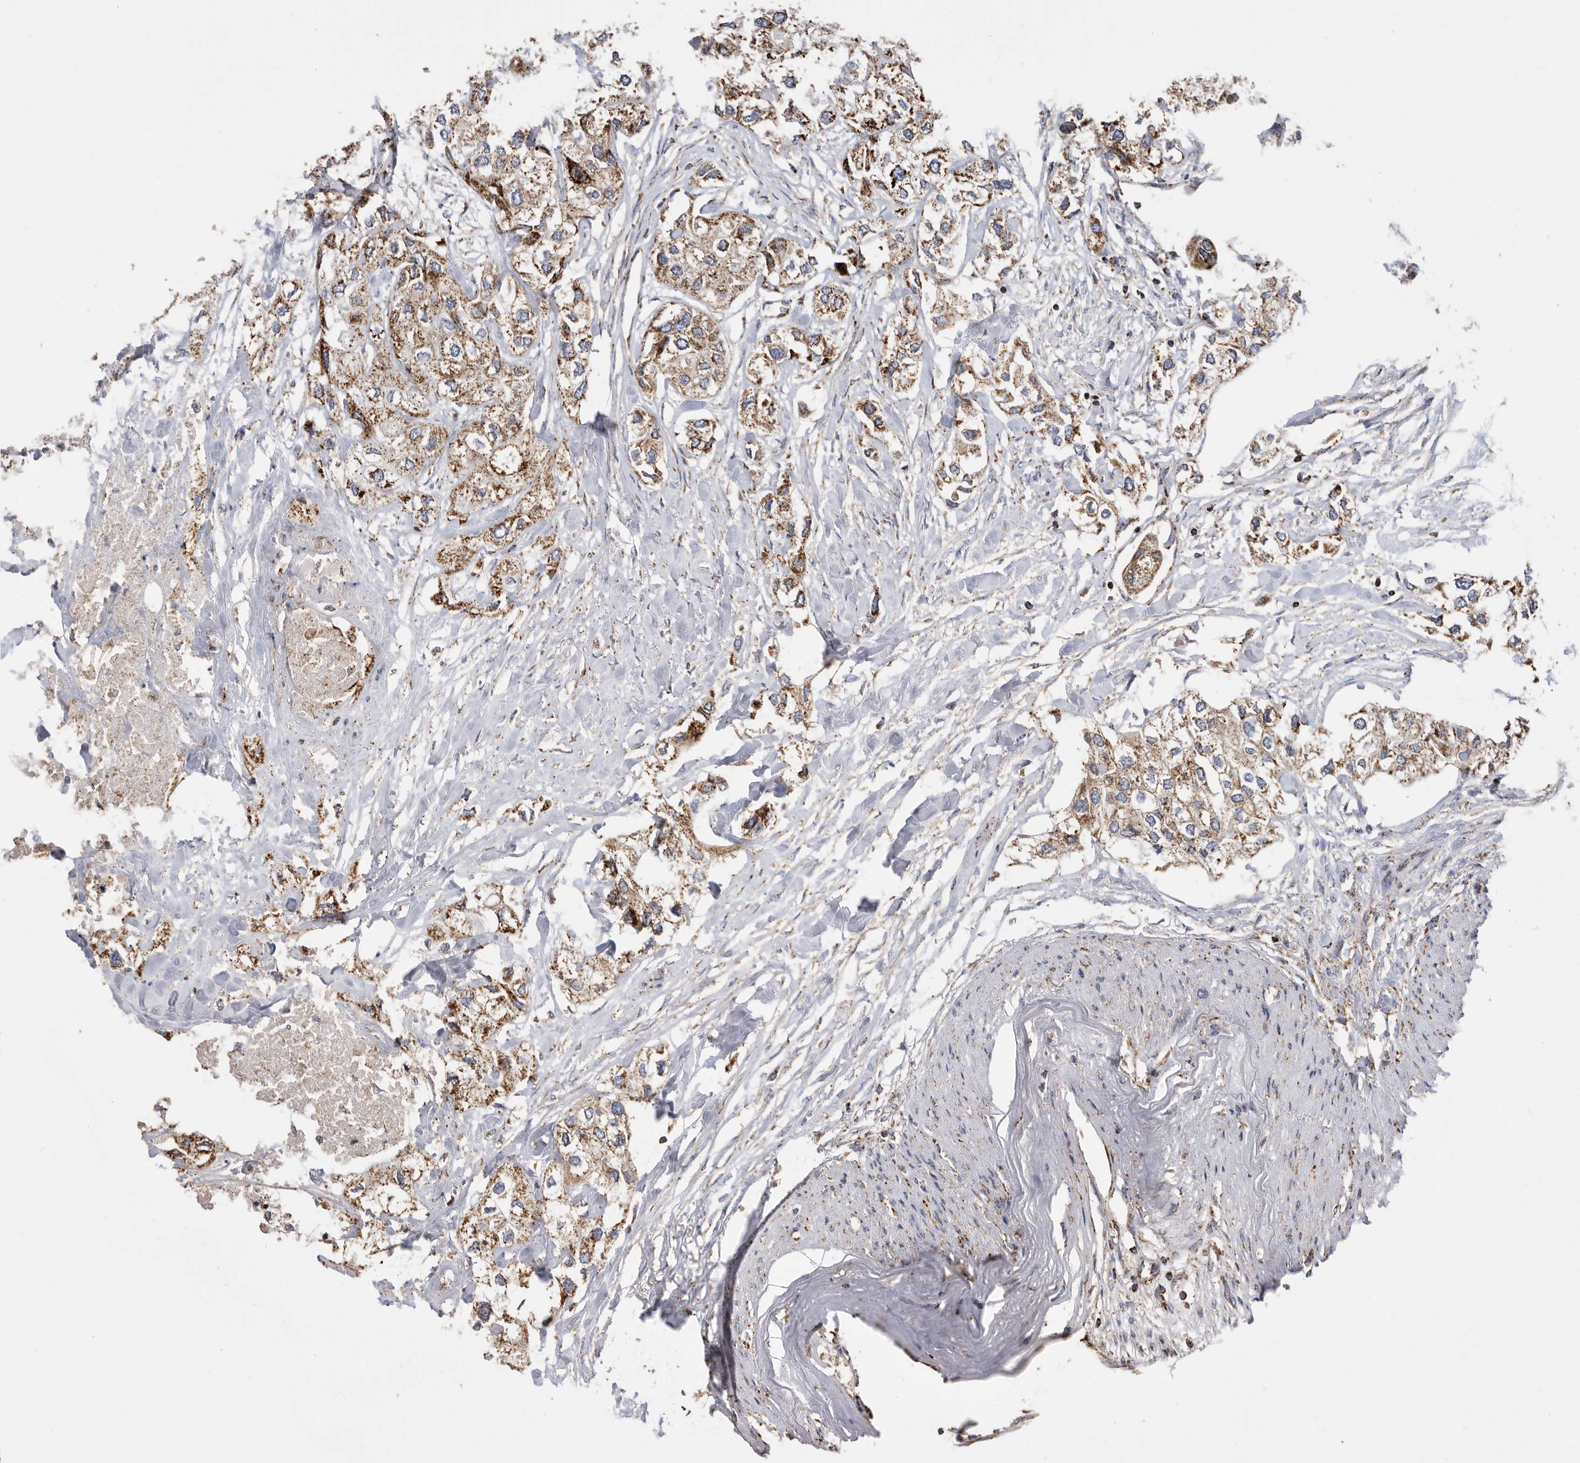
{"staining": {"intensity": "moderate", "quantity": ">75%", "location": "cytoplasmic/membranous"}, "tissue": "urothelial cancer", "cell_type": "Tumor cells", "image_type": "cancer", "snomed": [{"axis": "morphology", "description": "Urothelial carcinoma, High grade"}, {"axis": "topography", "description": "Urinary bladder"}], "caption": "Urothelial carcinoma (high-grade) tissue shows moderate cytoplasmic/membranous positivity in about >75% of tumor cells, visualized by immunohistochemistry.", "gene": "WFDC1", "patient": {"sex": "male", "age": 64}}